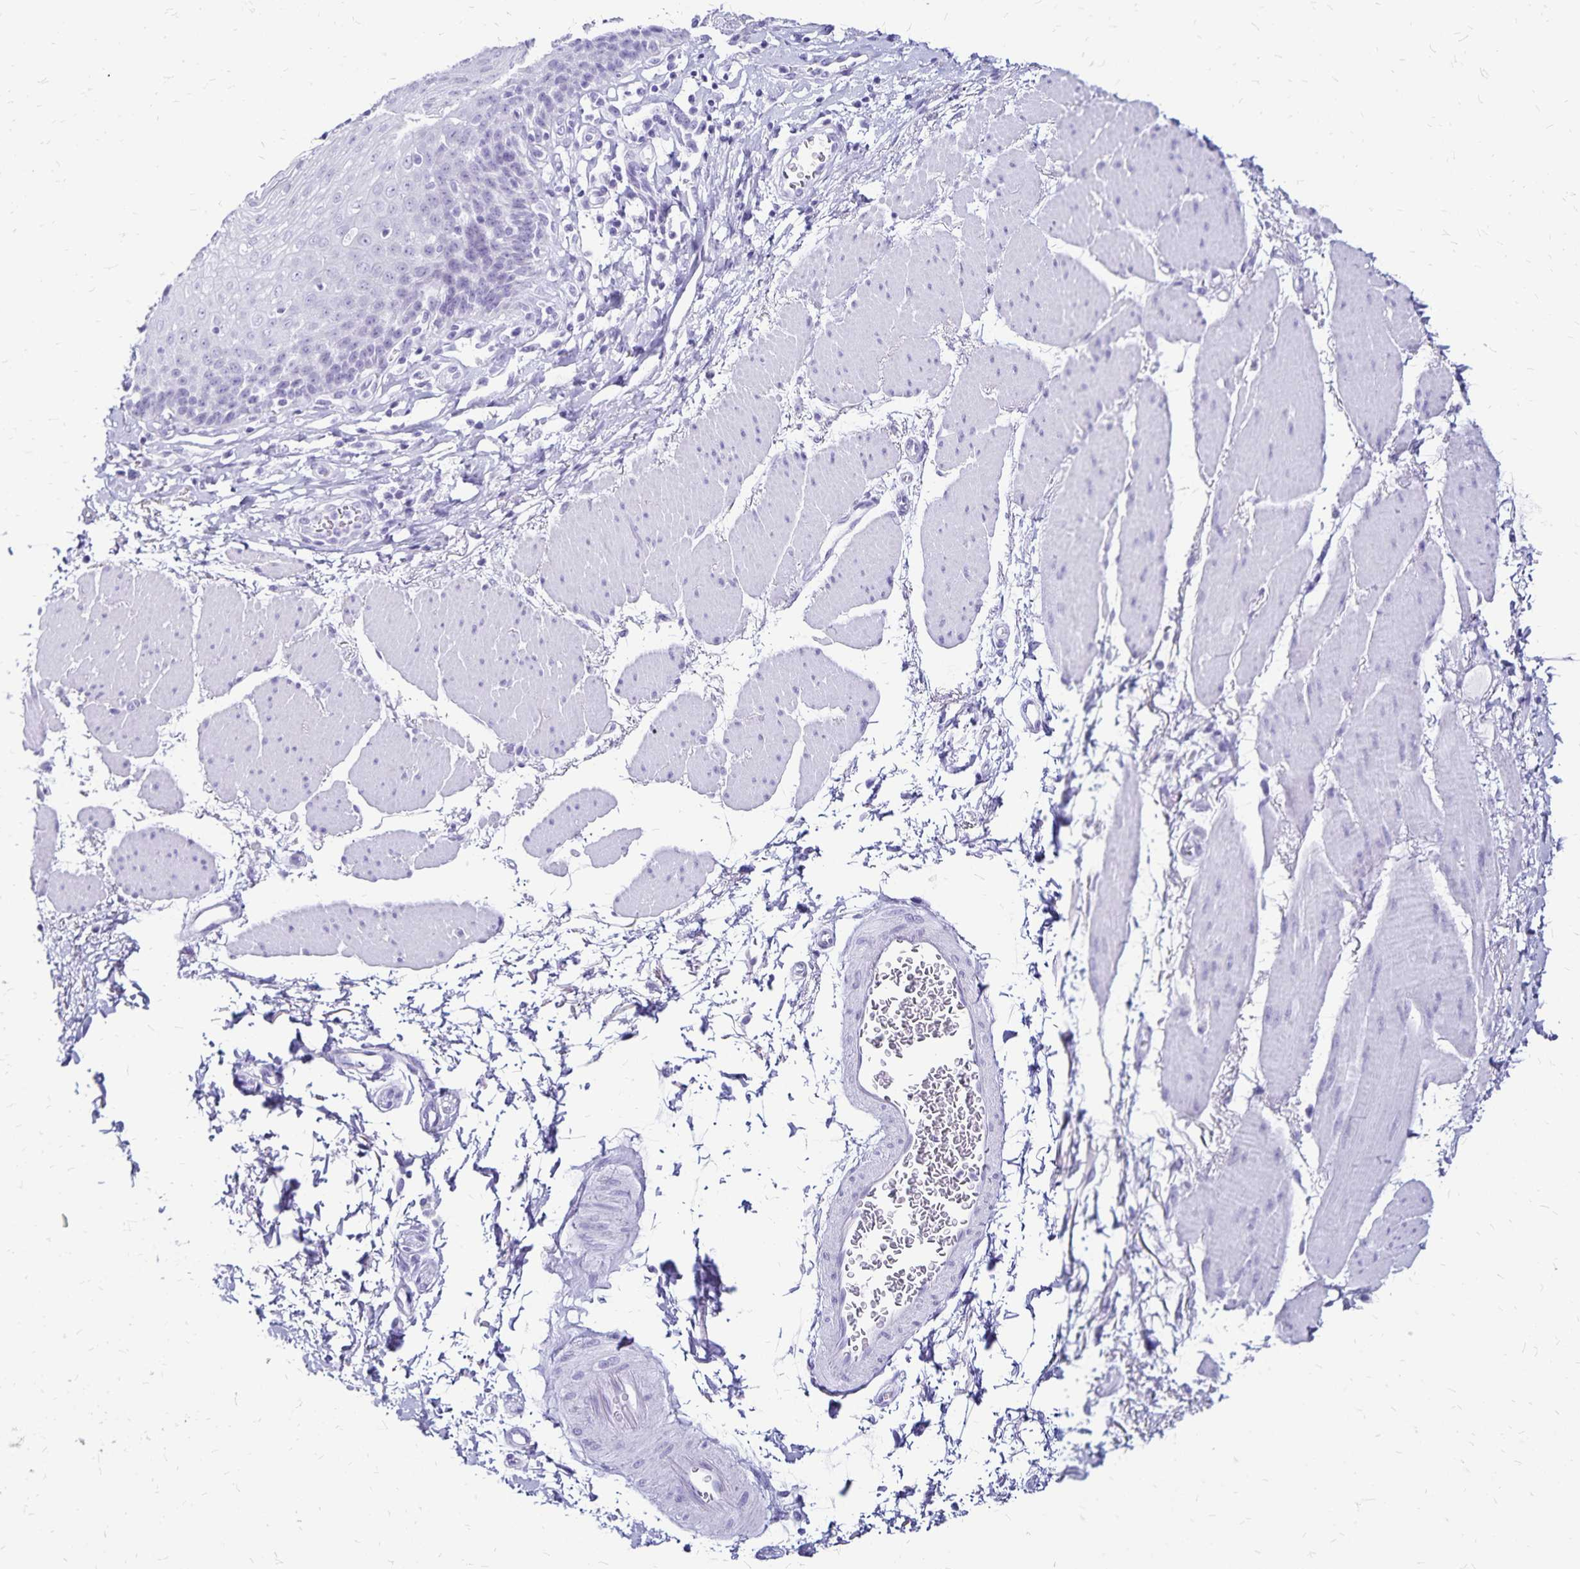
{"staining": {"intensity": "negative", "quantity": "none", "location": "none"}, "tissue": "esophagus", "cell_type": "Squamous epithelial cells", "image_type": "normal", "snomed": [{"axis": "morphology", "description": "Normal tissue, NOS"}, {"axis": "topography", "description": "Esophagus"}], "caption": "Squamous epithelial cells are negative for brown protein staining in benign esophagus. (Stains: DAB (3,3'-diaminobenzidine) immunohistochemistry (IHC) with hematoxylin counter stain, Microscopy: brightfield microscopy at high magnification).", "gene": "LIN28B", "patient": {"sex": "female", "age": 81}}